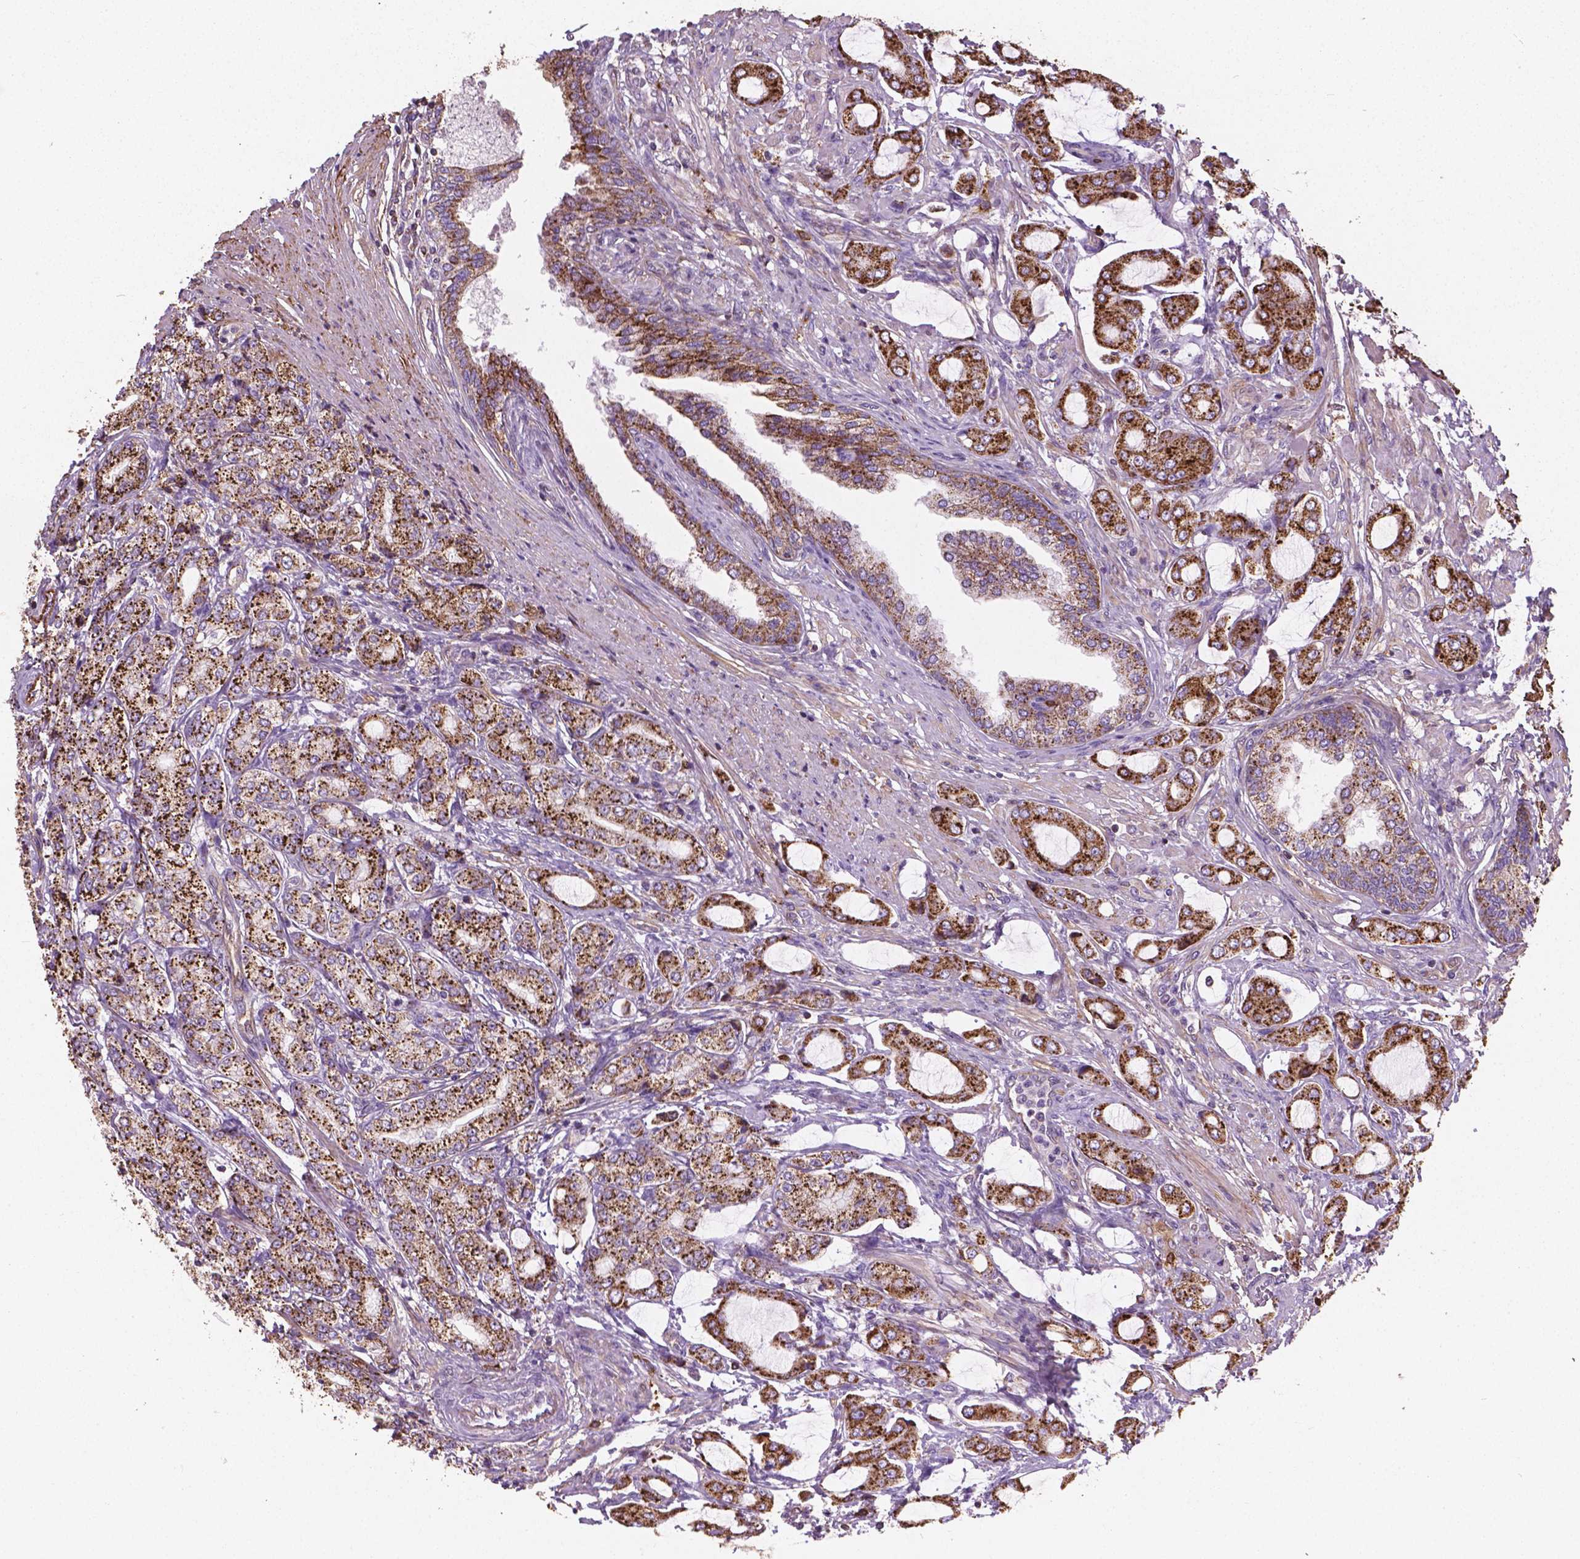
{"staining": {"intensity": "strong", "quantity": ">75%", "location": "cytoplasmic/membranous"}, "tissue": "prostate cancer", "cell_type": "Tumor cells", "image_type": "cancer", "snomed": [{"axis": "morphology", "description": "Adenocarcinoma, NOS"}, {"axis": "topography", "description": "Prostate"}], "caption": "A photomicrograph showing strong cytoplasmic/membranous positivity in about >75% of tumor cells in prostate adenocarcinoma, as visualized by brown immunohistochemical staining.", "gene": "TCAF1", "patient": {"sex": "male", "age": 63}}